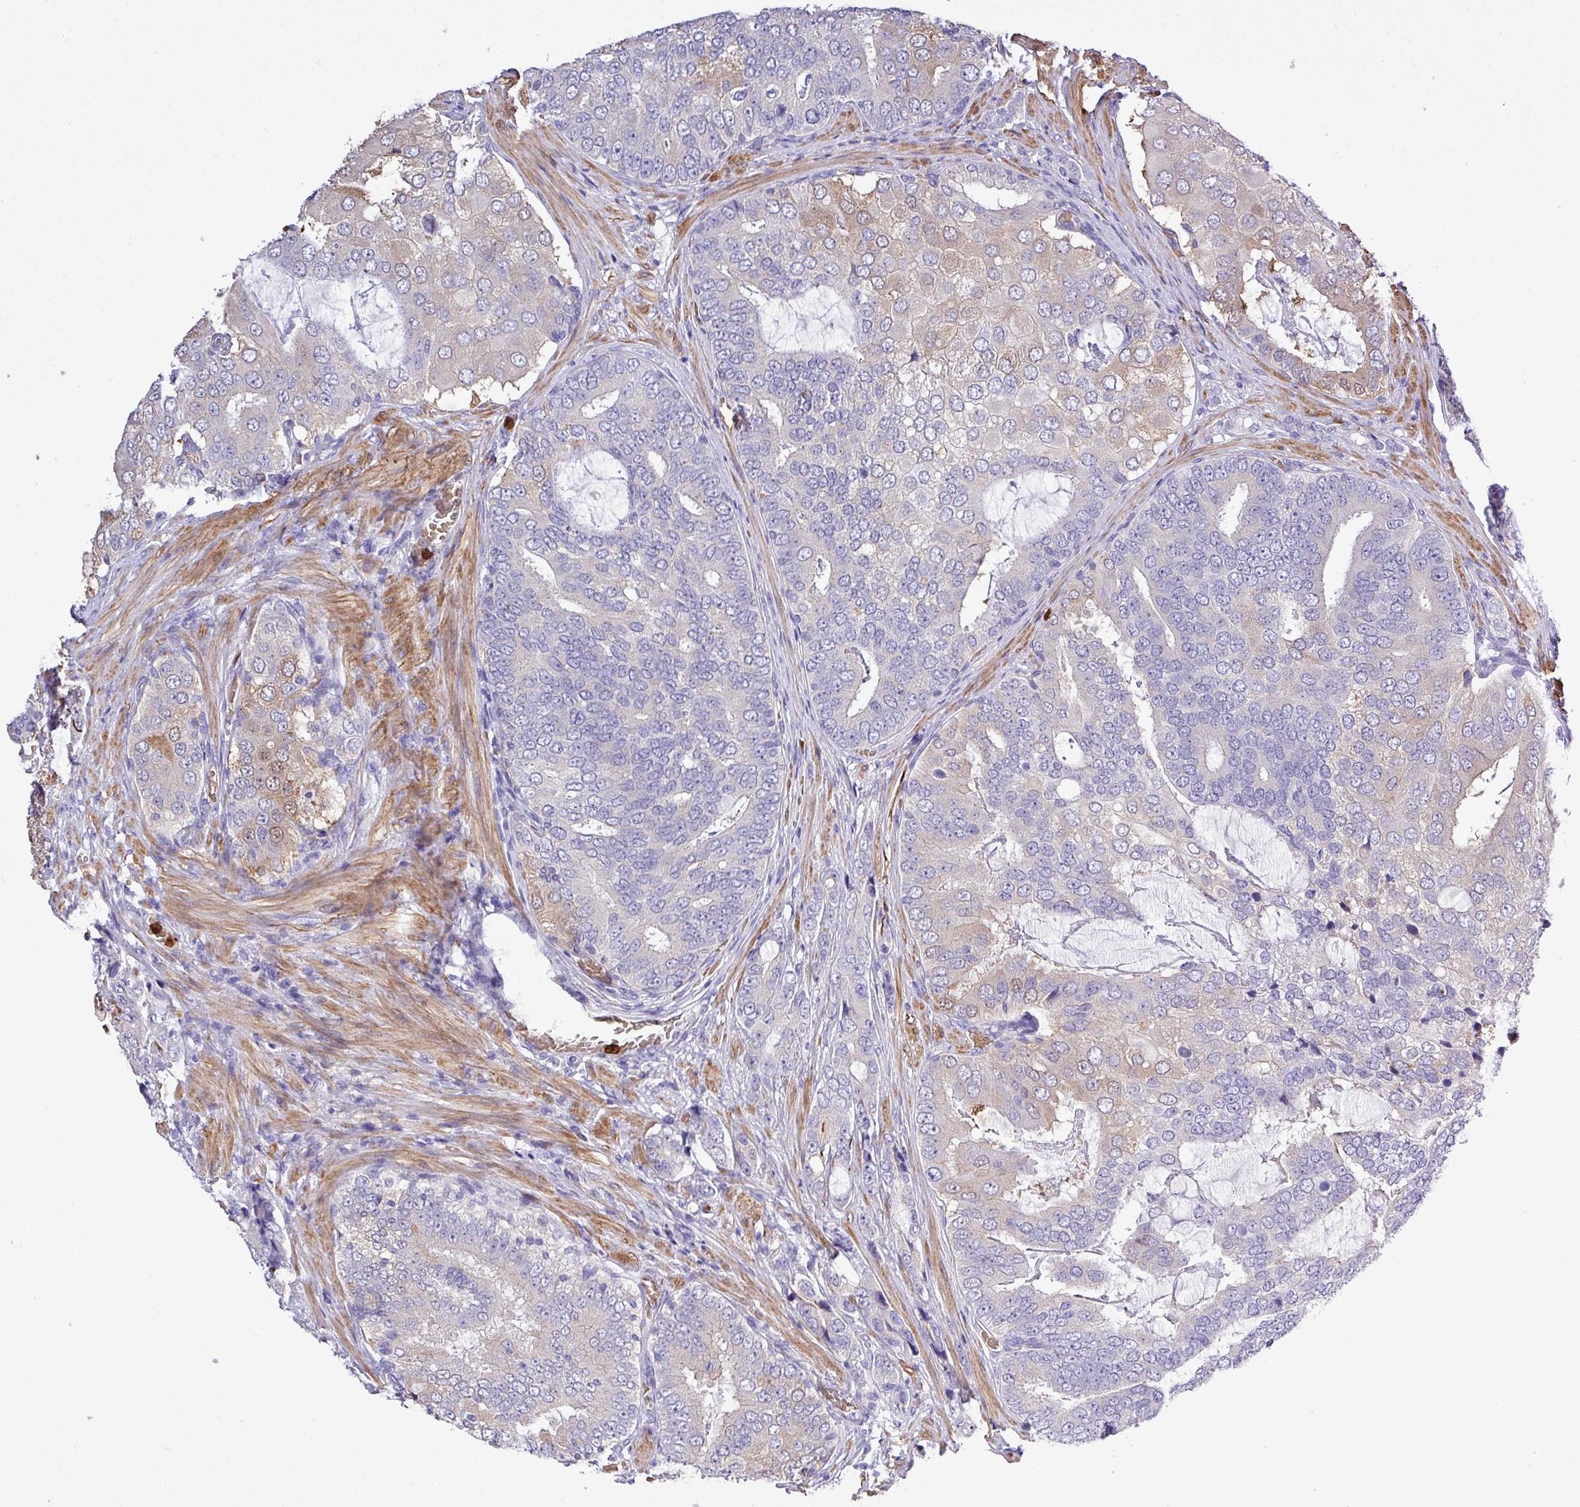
{"staining": {"intensity": "negative", "quantity": "none", "location": "none"}, "tissue": "prostate cancer", "cell_type": "Tumor cells", "image_type": "cancer", "snomed": [{"axis": "morphology", "description": "Adenocarcinoma, High grade"}, {"axis": "topography", "description": "Prostate"}], "caption": "Tumor cells are negative for protein expression in human high-grade adenocarcinoma (prostate).", "gene": "MGAT4B", "patient": {"sex": "male", "age": 55}}